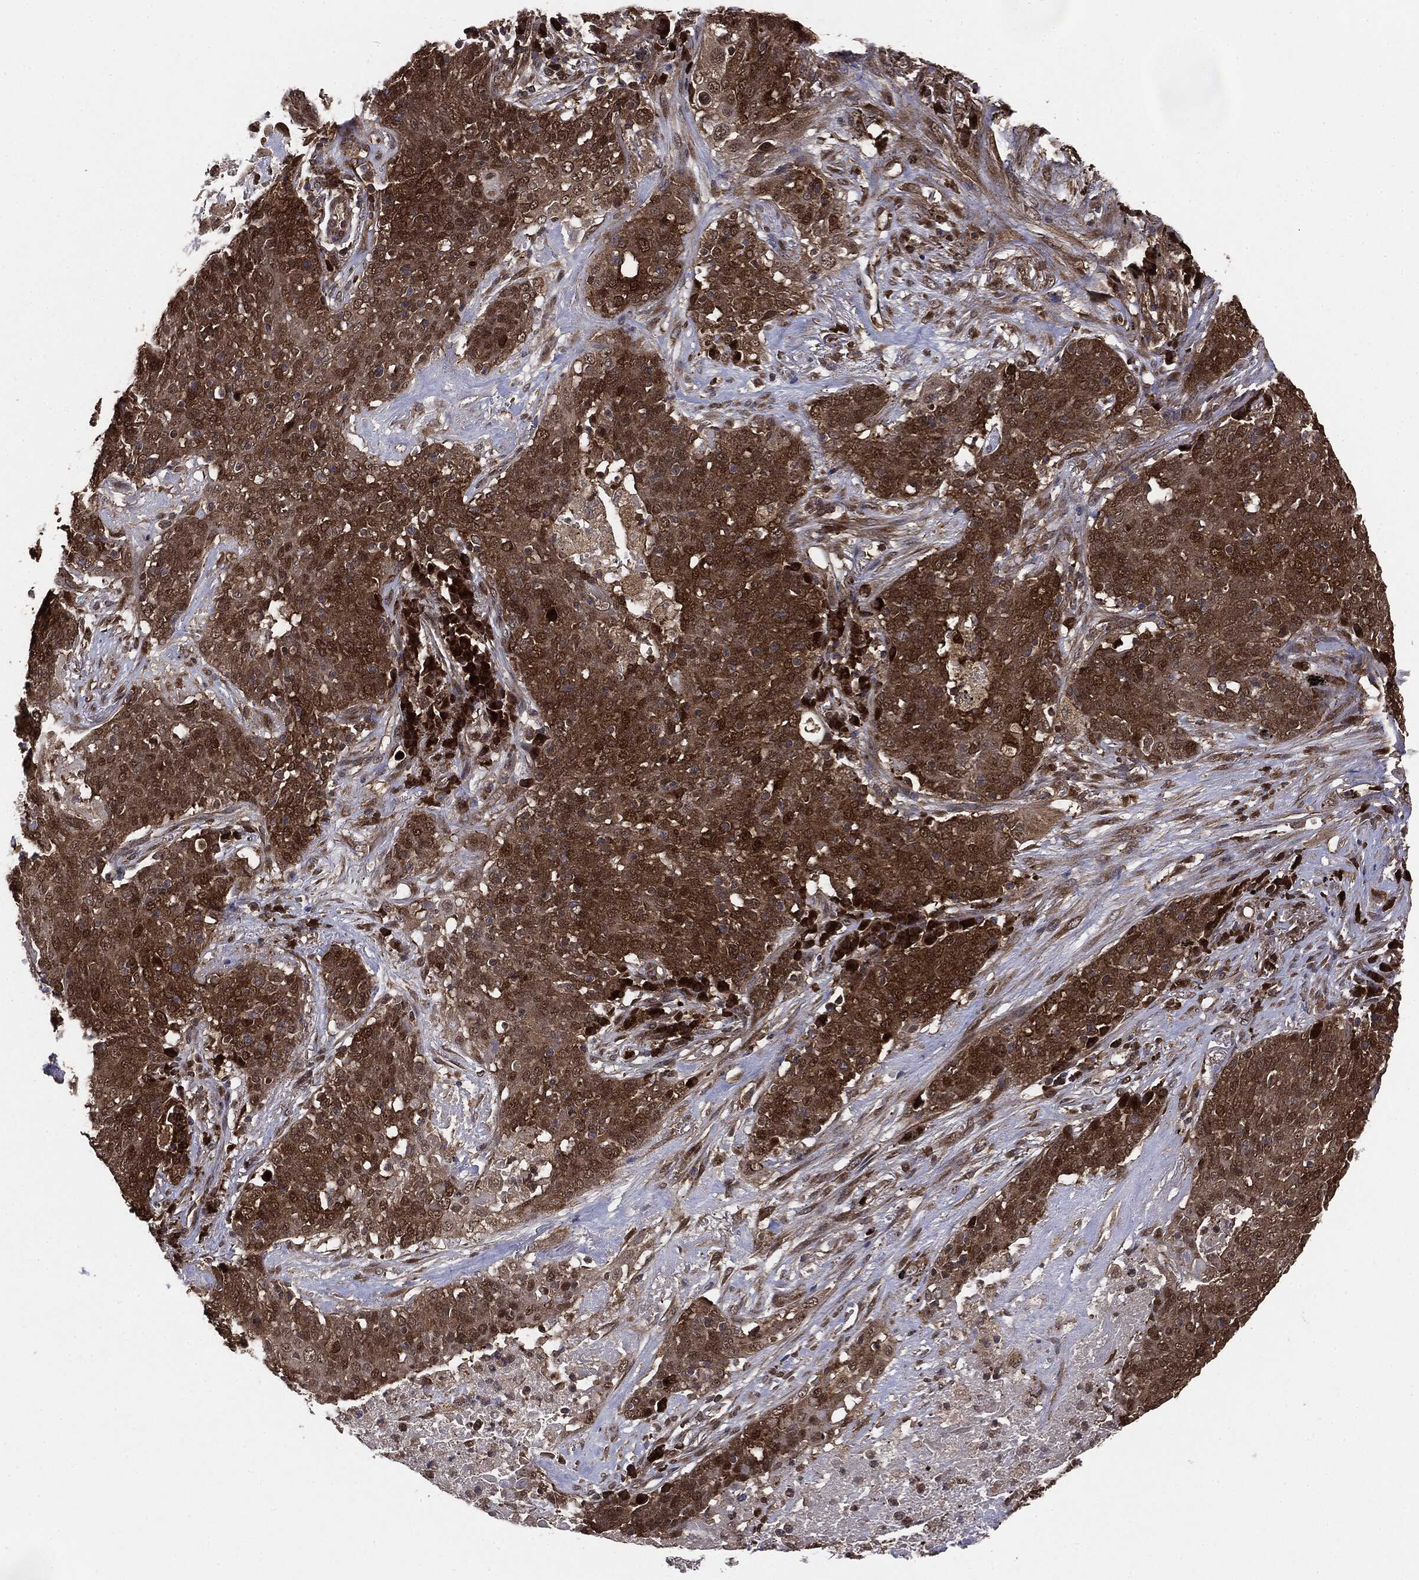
{"staining": {"intensity": "moderate", "quantity": ">75%", "location": "cytoplasmic/membranous"}, "tissue": "lung cancer", "cell_type": "Tumor cells", "image_type": "cancer", "snomed": [{"axis": "morphology", "description": "Squamous cell carcinoma, NOS"}, {"axis": "topography", "description": "Lung"}], "caption": "Human squamous cell carcinoma (lung) stained with a protein marker demonstrates moderate staining in tumor cells.", "gene": "NME1", "patient": {"sex": "male", "age": 82}}